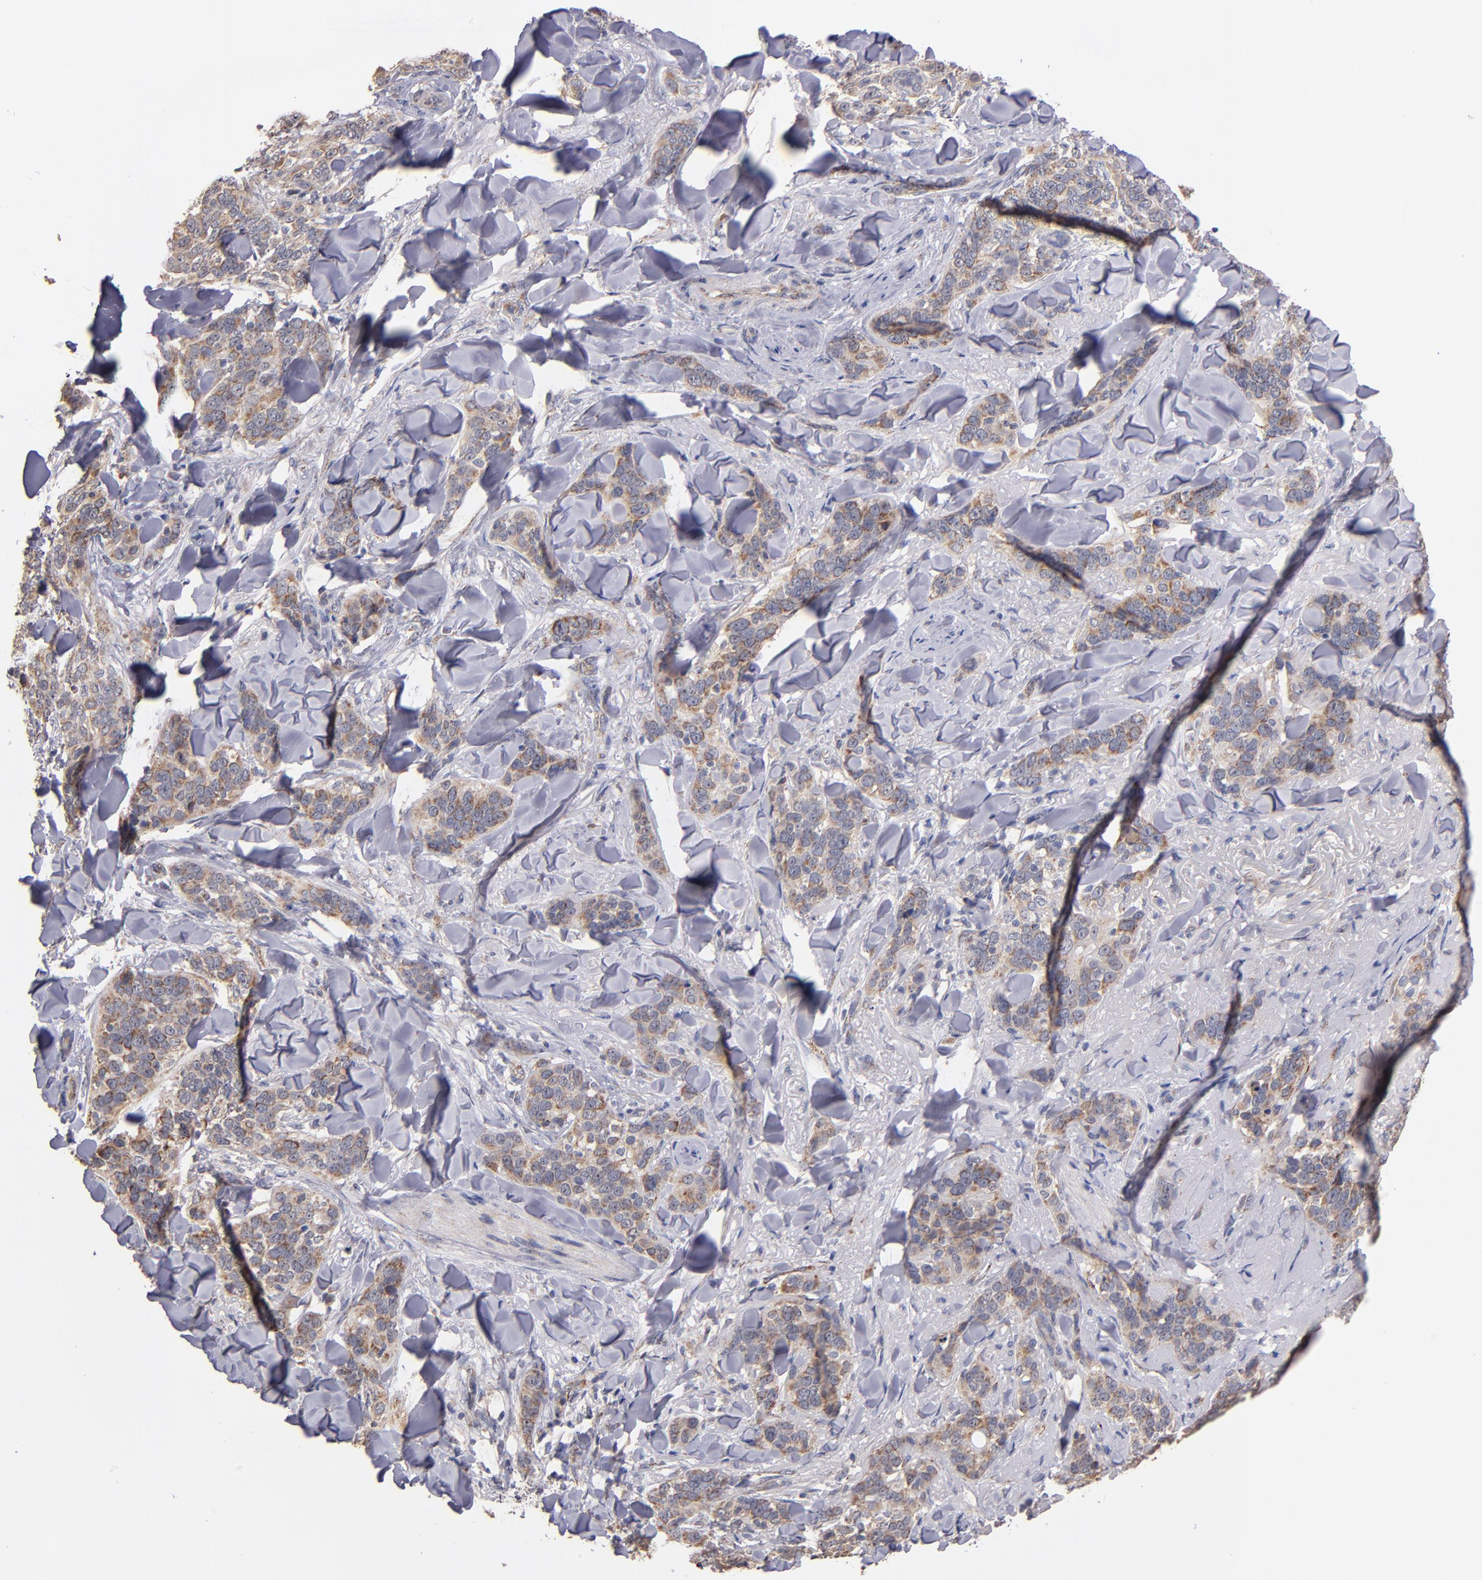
{"staining": {"intensity": "weak", "quantity": ">75%", "location": "cytoplasmic/membranous"}, "tissue": "skin cancer", "cell_type": "Tumor cells", "image_type": "cancer", "snomed": [{"axis": "morphology", "description": "Normal tissue, NOS"}, {"axis": "morphology", "description": "Squamous cell carcinoma, NOS"}, {"axis": "topography", "description": "Skin"}], "caption": "Human skin cancer (squamous cell carcinoma) stained with a brown dye demonstrates weak cytoplasmic/membranous positive expression in about >75% of tumor cells.", "gene": "DIABLO", "patient": {"sex": "female", "age": 83}}